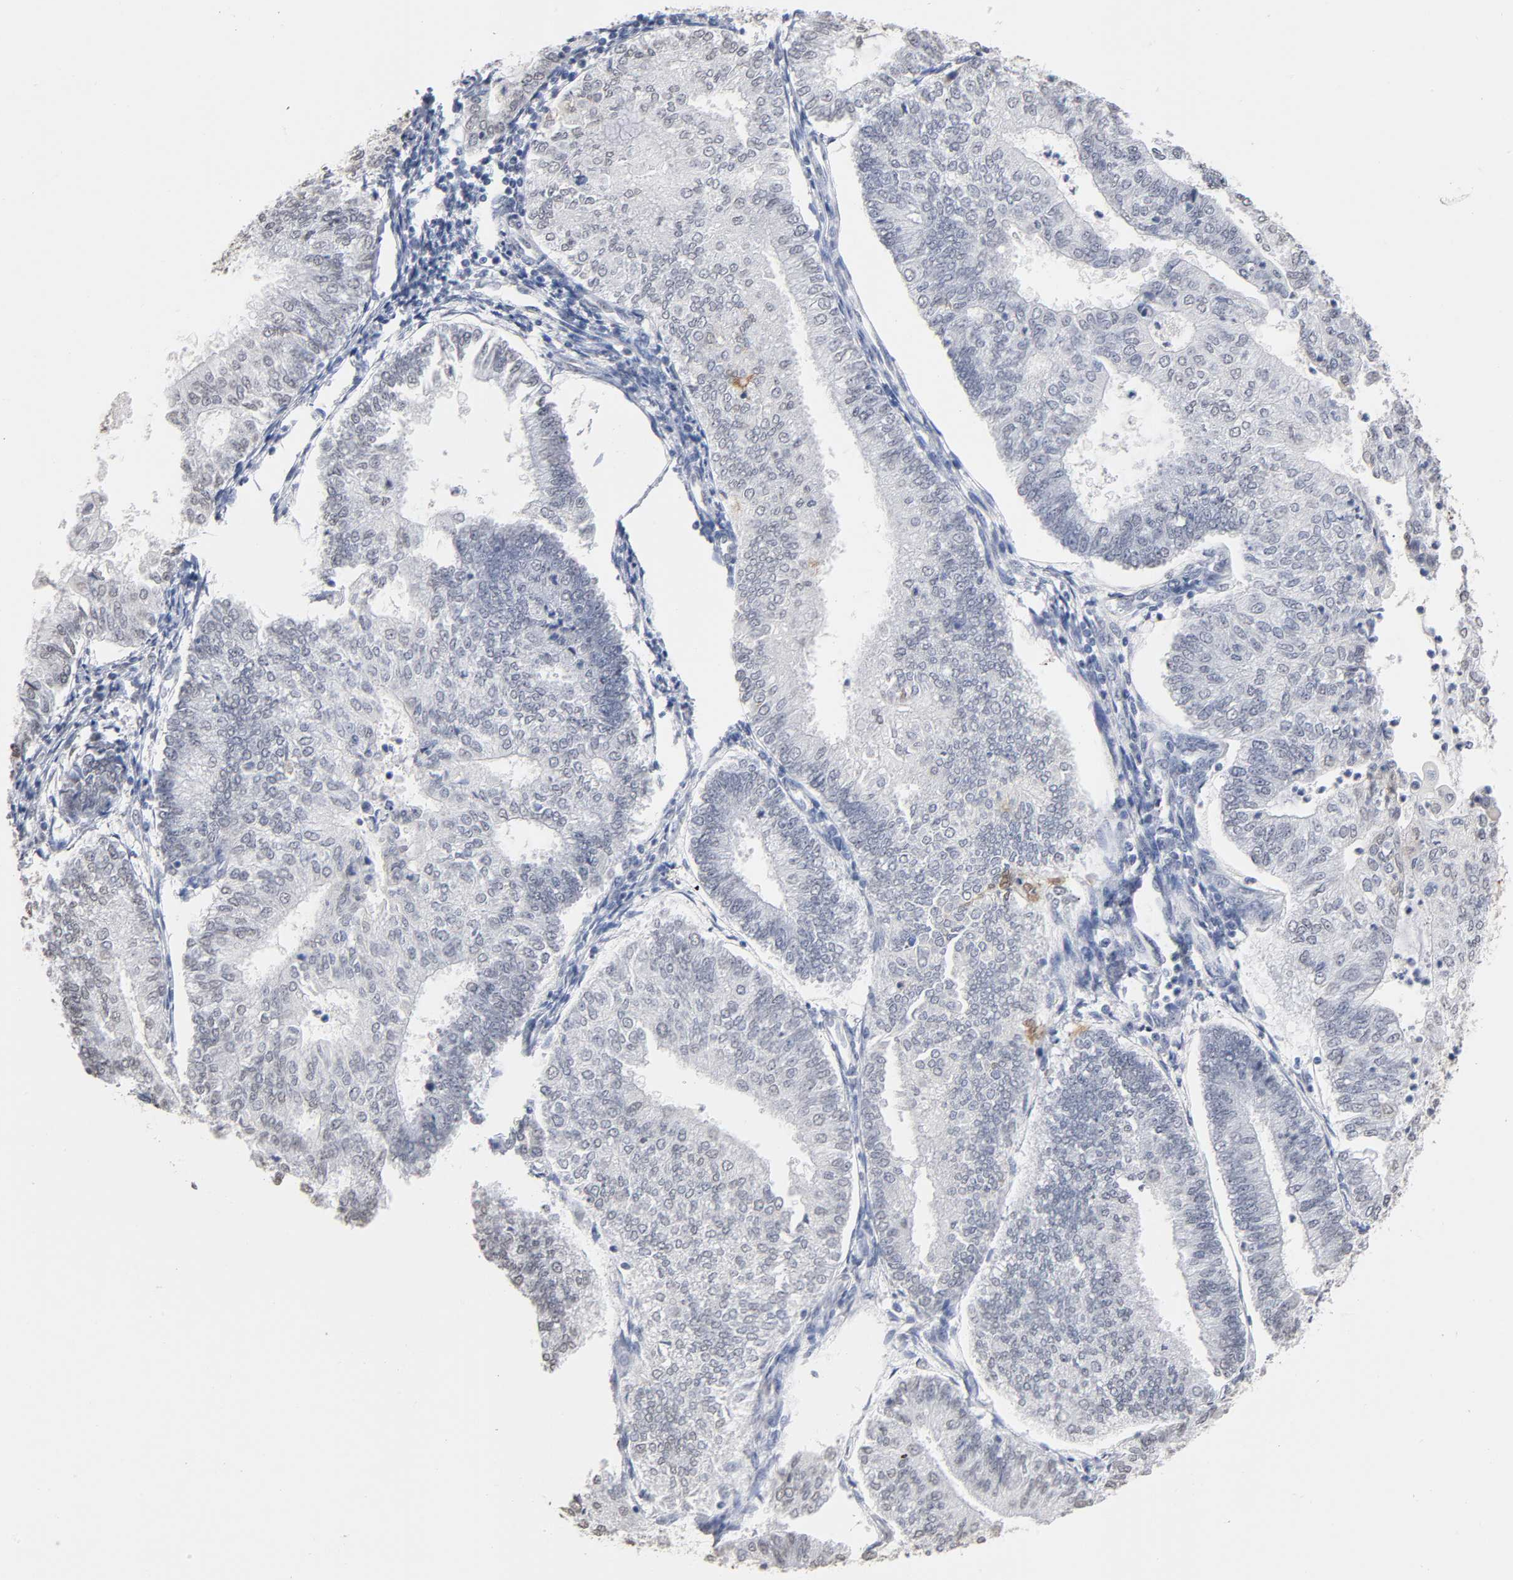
{"staining": {"intensity": "weak", "quantity": "<25%", "location": "cytoplasmic/membranous,nuclear"}, "tissue": "endometrial cancer", "cell_type": "Tumor cells", "image_type": "cancer", "snomed": [{"axis": "morphology", "description": "Adenocarcinoma, NOS"}, {"axis": "topography", "description": "Endometrium"}], "caption": "The photomicrograph reveals no significant staining in tumor cells of adenocarcinoma (endometrial).", "gene": "CRABP2", "patient": {"sex": "female", "age": 59}}